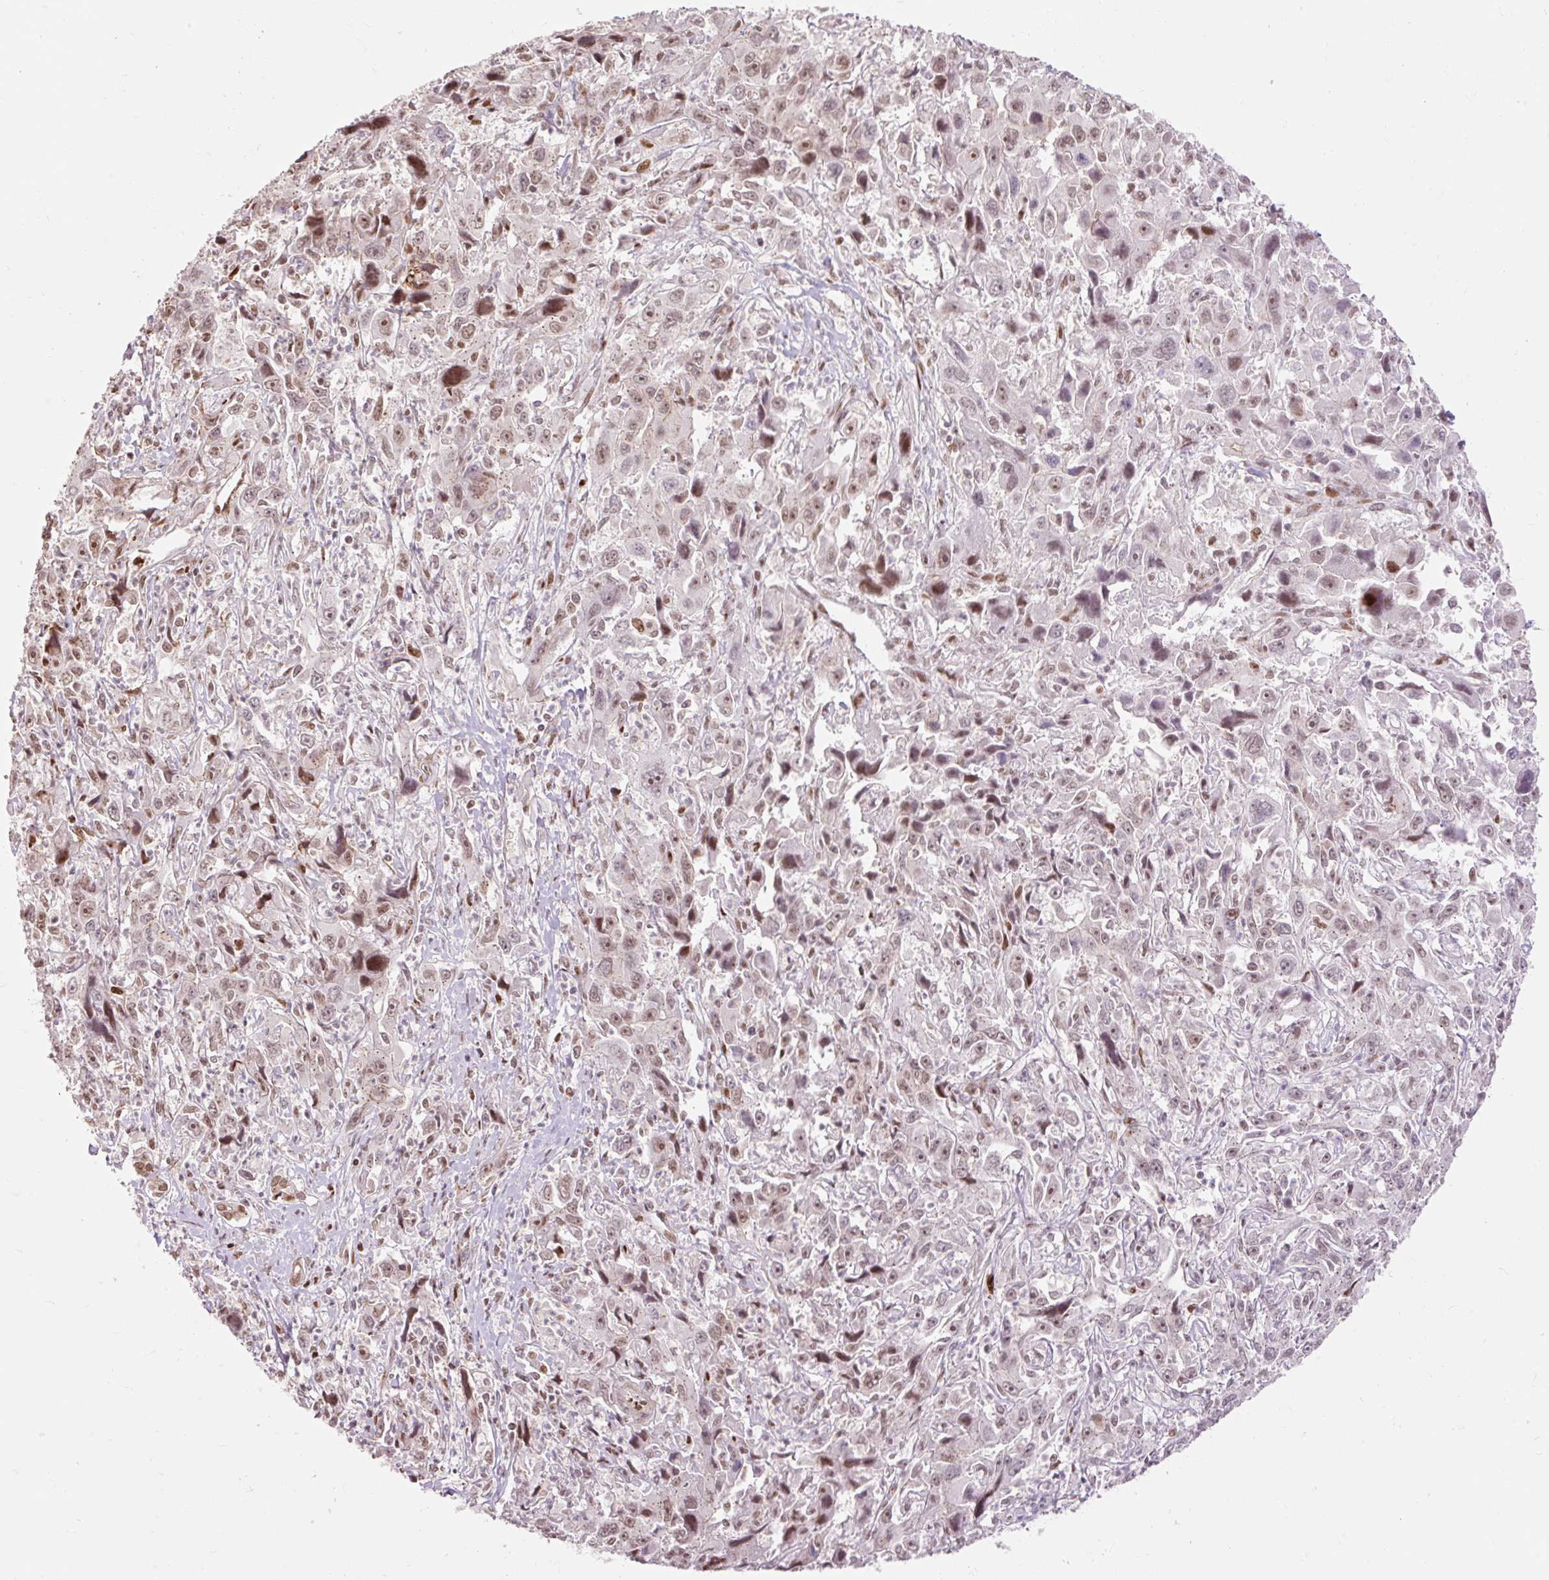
{"staining": {"intensity": "moderate", "quantity": ">75%", "location": "nuclear"}, "tissue": "liver cancer", "cell_type": "Tumor cells", "image_type": "cancer", "snomed": [{"axis": "morphology", "description": "Carcinoma, Hepatocellular, NOS"}, {"axis": "topography", "description": "Liver"}], "caption": "Protein staining of liver hepatocellular carcinoma tissue reveals moderate nuclear expression in about >75% of tumor cells.", "gene": "RIPPLY3", "patient": {"sex": "male", "age": 63}}